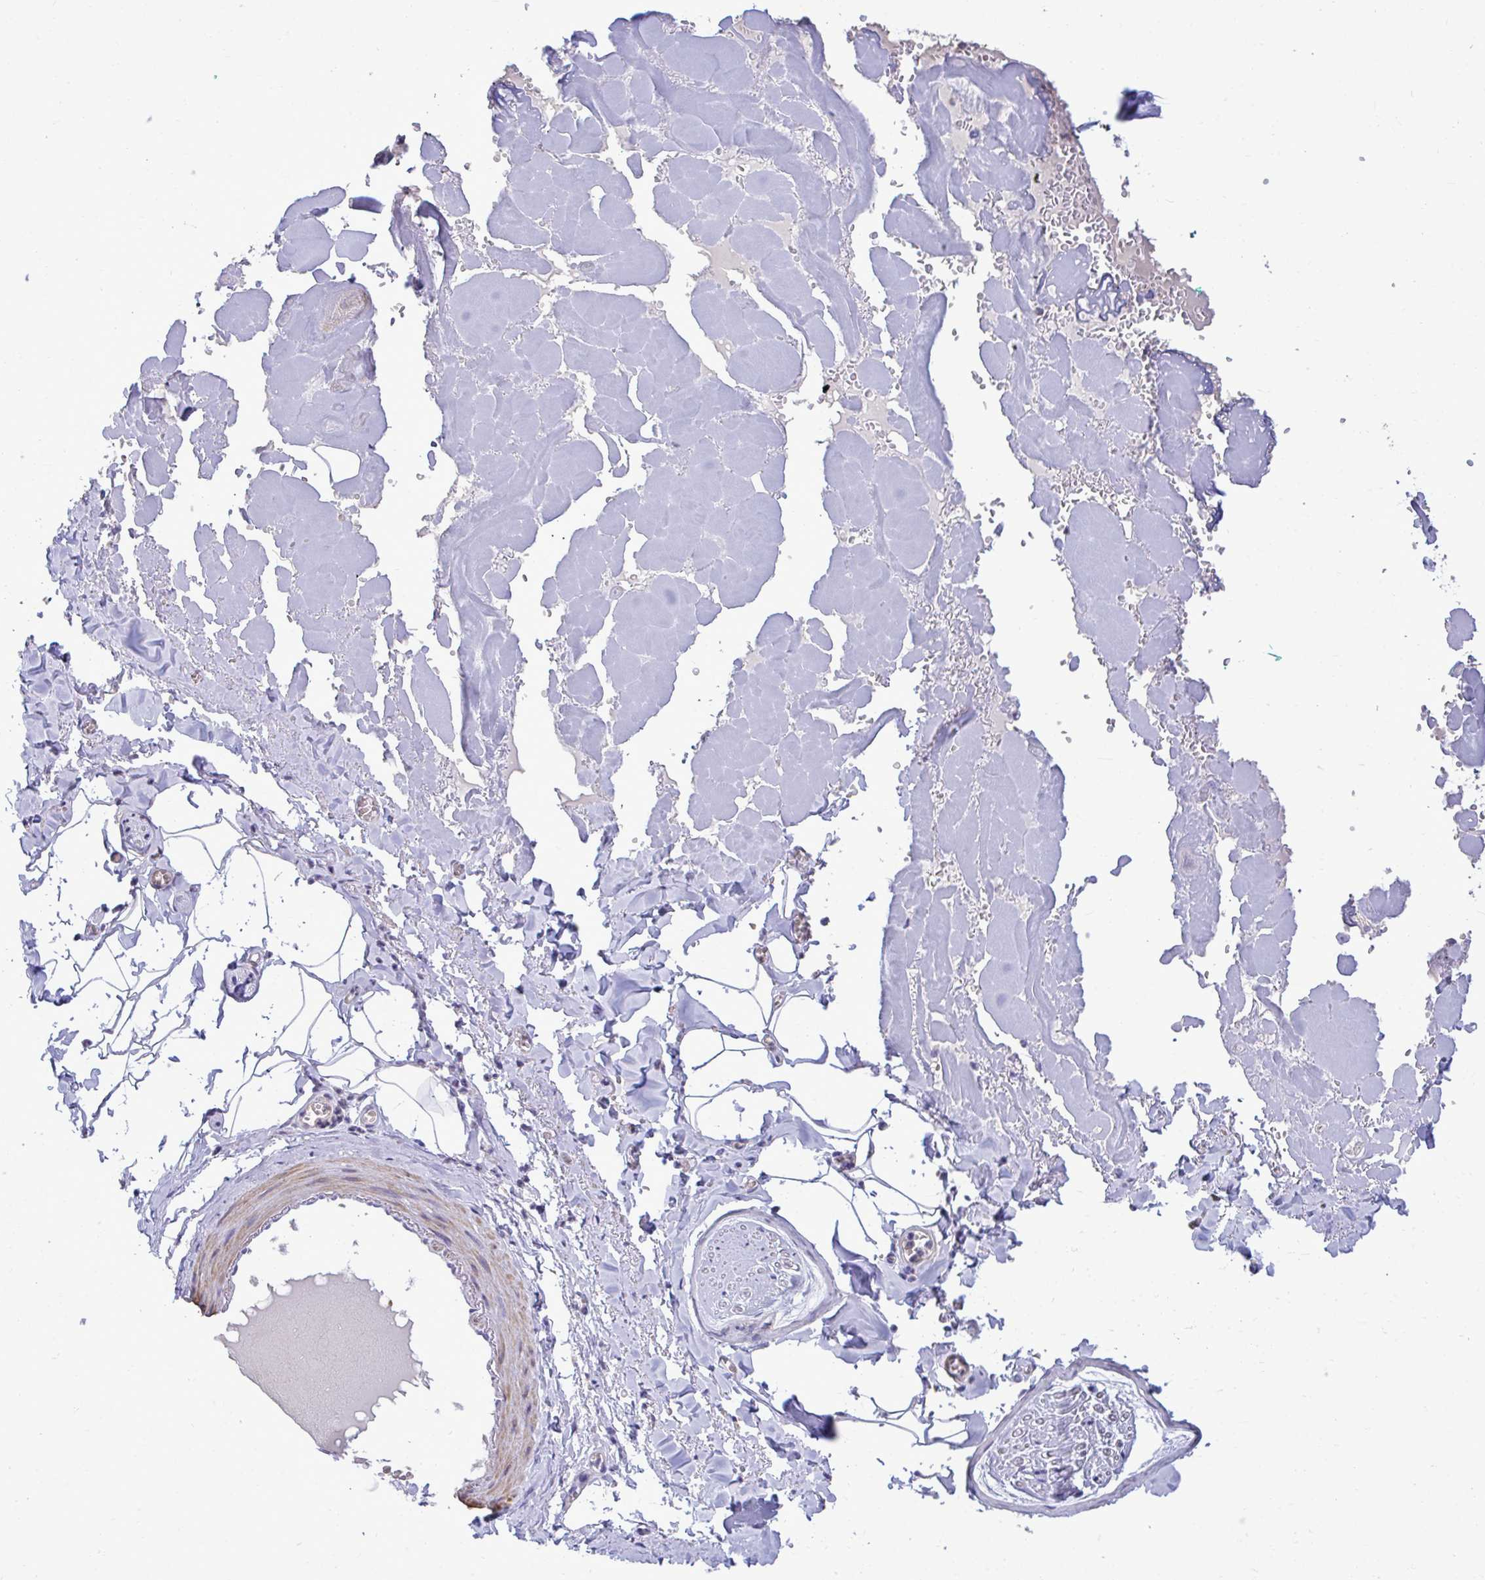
{"staining": {"intensity": "negative", "quantity": "none", "location": "none"}, "tissue": "adipose tissue", "cell_type": "Adipocytes", "image_type": "normal", "snomed": [{"axis": "morphology", "description": "Normal tissue, NOS"}, {"axis": "topography", "description": "Vulva"}, {"axis": "topography", "description": "Peripheral nerve tissue"}], "caption": "The immunohistochemistry (IHC) photomicrograph has no significant staining in adipocytes of adipose tissue. (Brightfield microscopy of DAB (3,3'-diaminobenzidine) immunohistochemistry (IHC) at high magnification).", "gene": "ENSG00000269547", "patient": {"sex": "female", "age": 66}}